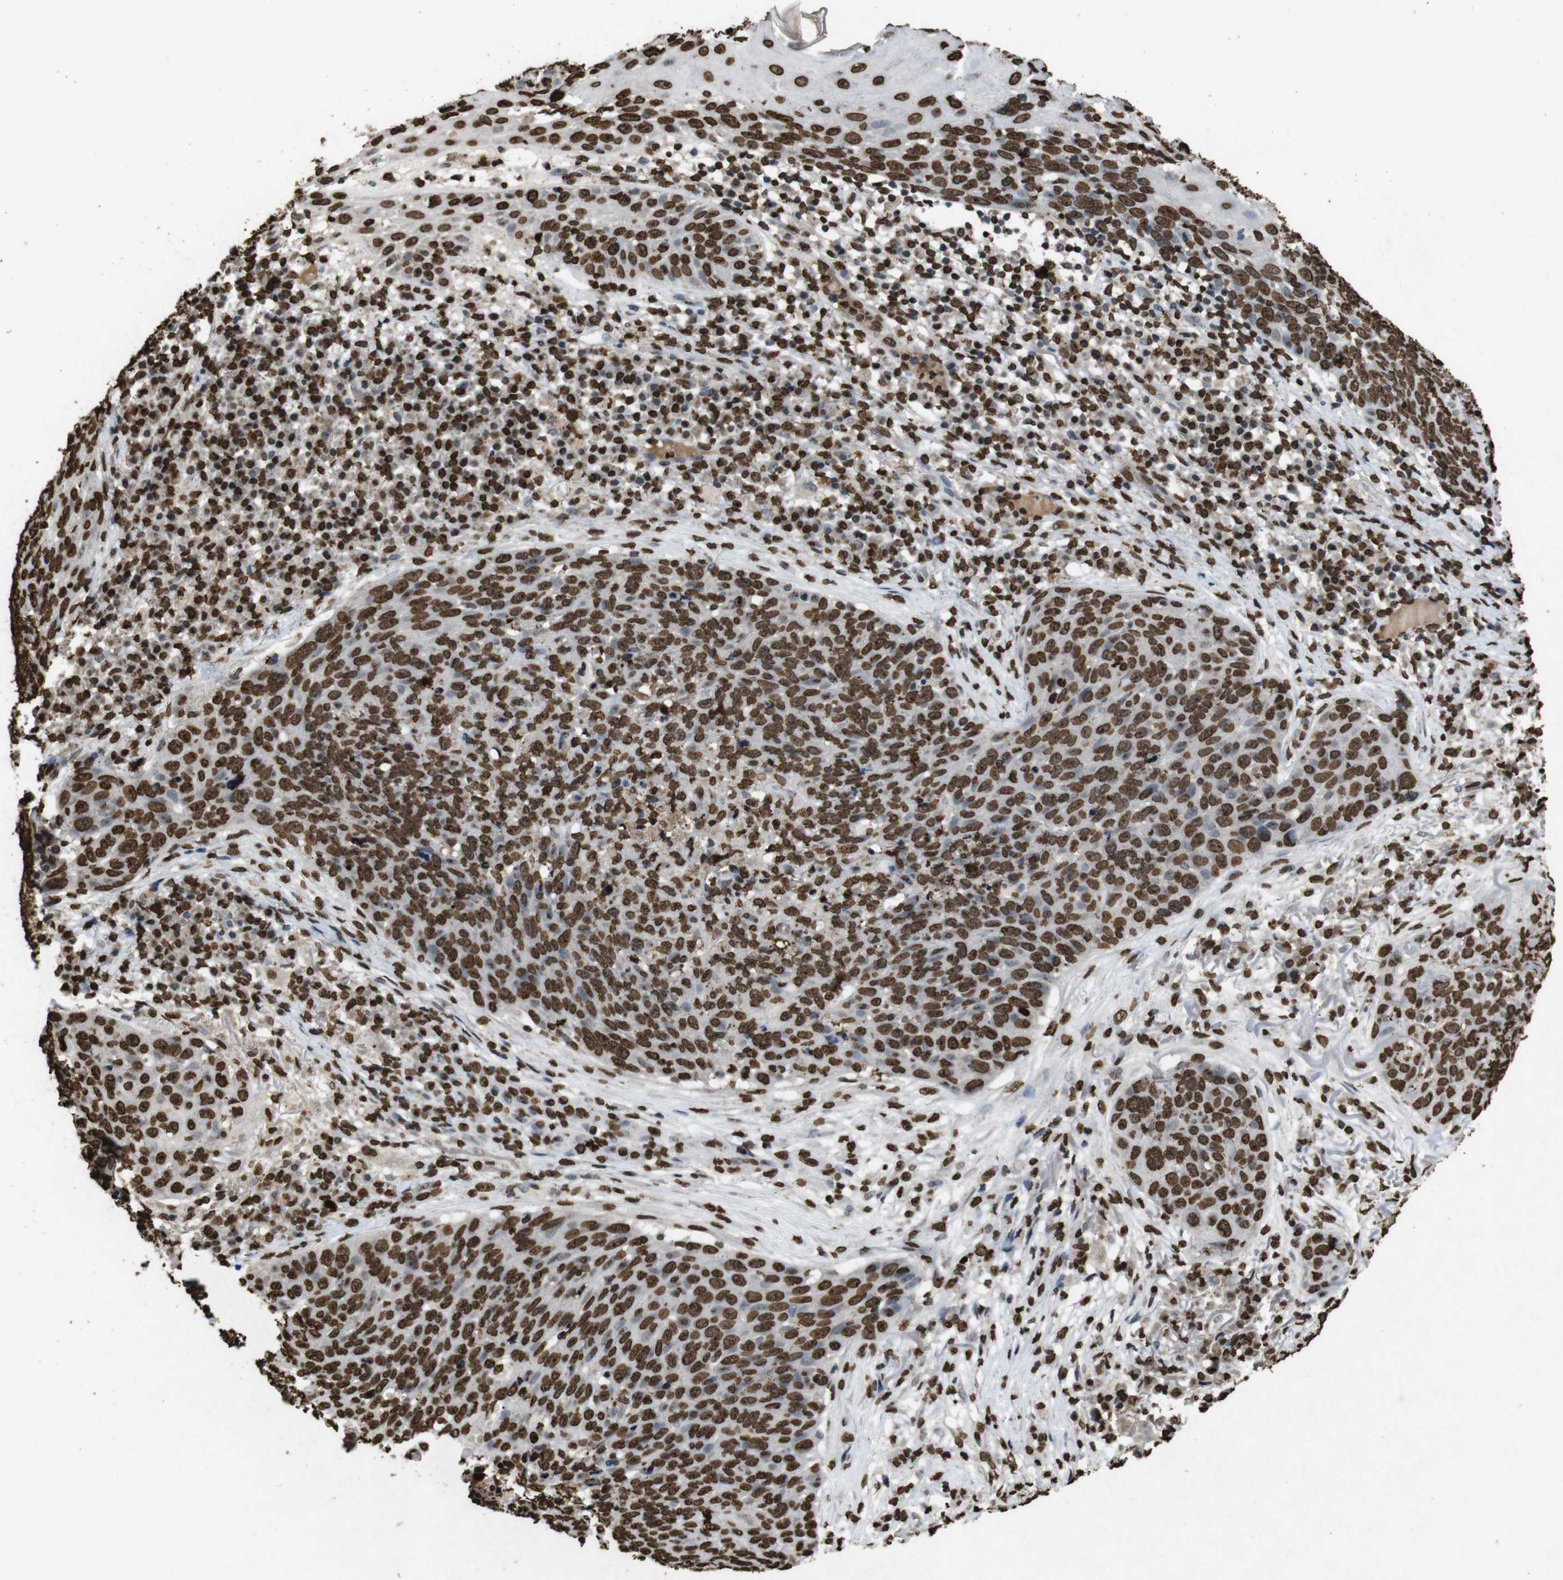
{"staining": {"intensity": "strong", "quantity": ">75%", "location": "nuclear"}, "tissue": "skin cancer", "cell_type": "Tumor cells", "image_type": "cancer", "snomed": [{"axis": "morphology", "description": "Squamous cell carcinoma in situ, NOS"}, {"axis": "morphology", "description": "Squamous cell carcinoma, NOS"}, {"axis": "topography", "description": "Skin"}], "caption": "Tumor cells exhibit high levels of strong nuclear expression in approximately >75% of cells in skin cancer. (IHC, brightfield microscopy, high magnification).", "gene": "MDM2", "patient": {"sex": "male", "age": 93}}